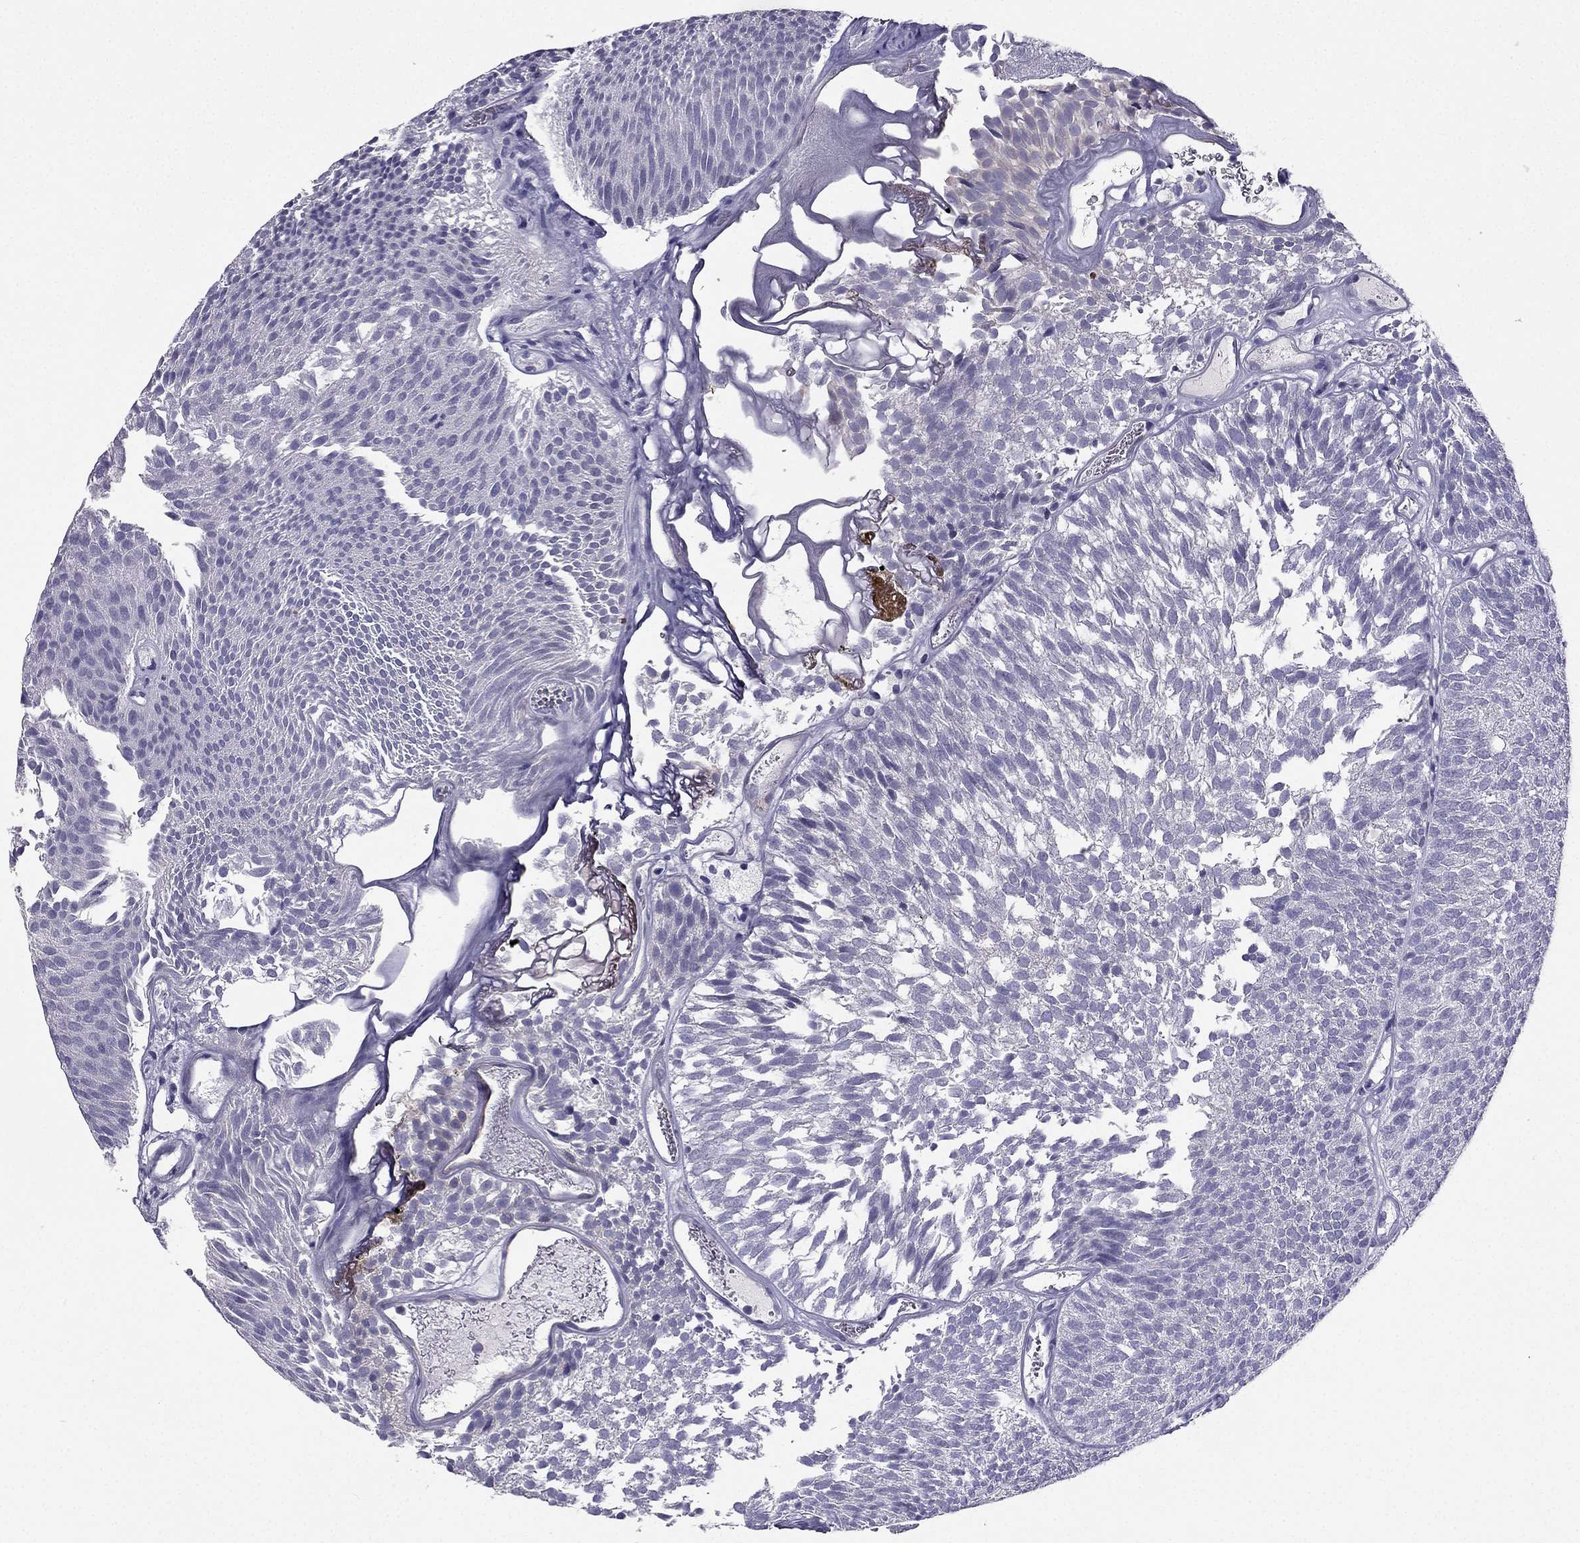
{"staining": {"intensity": "negative", "quantity": "none", "location": "none"}, "tissue": "urothelial cancer", "cell_type": "Tumor cells", "image_type": "cancer", "snomed": [{"axis": "morphology", "description": "Urothelial carcinoma, Low grade"}, {"axis": "topography", "description": "Urinary bladder"}], "caption": "Immunohistochemistry of urothelial cancer demonstrates no expression in tumor cells.", "gene": "SYT5", "patient": {"sex": "male", "age": 52}}